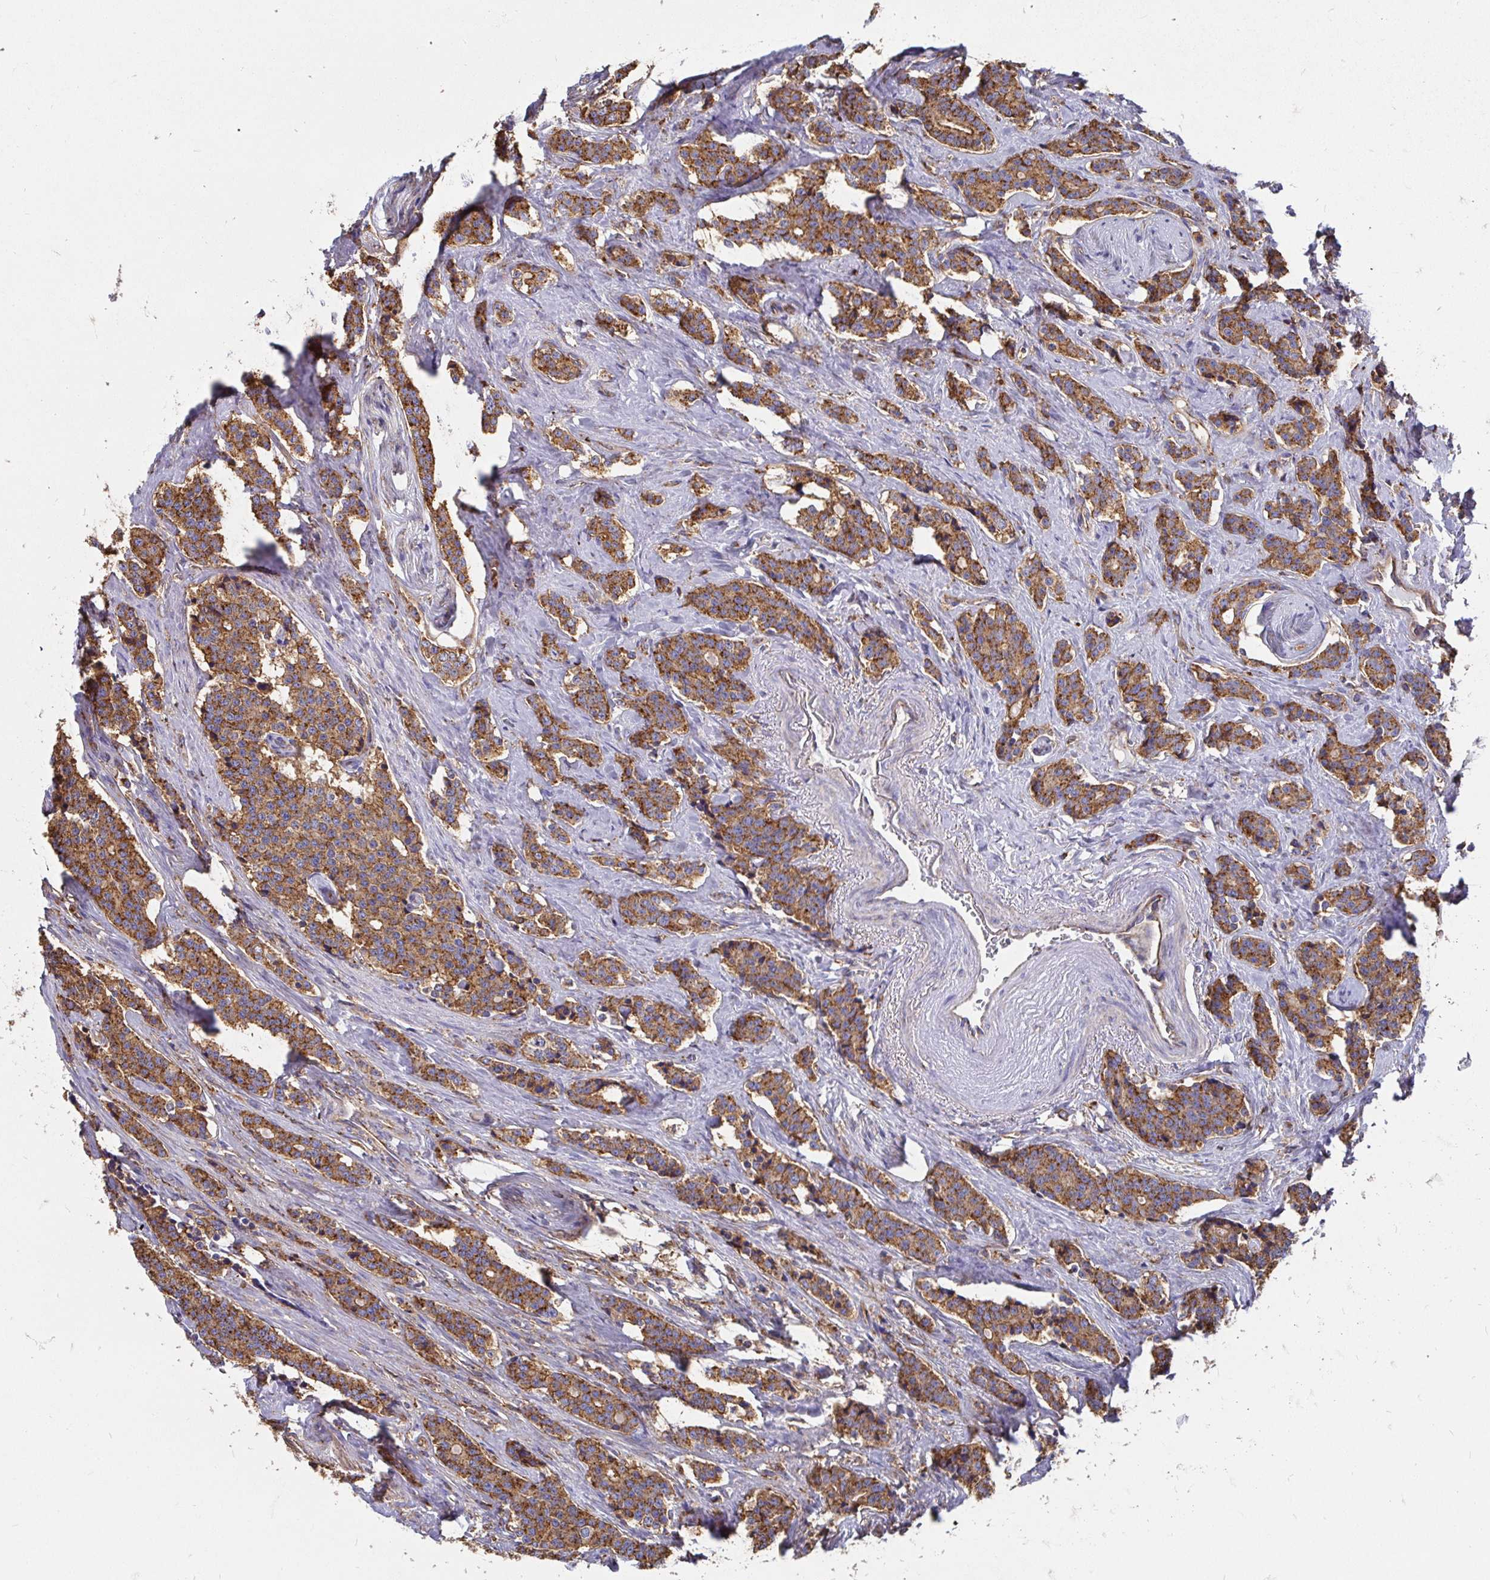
{"staining": {"intensity": "moderate", "quantity": ">75%", "location": "cytoplasmic/membranous"}, "tissue": "carcinoid", "cell_type": "Tumor cells", "image_type": "cancer", "snomed": [{"axis": "morphology", "description": "Carcinoid, malignant, NOS"}, {"axis": "topography", "description": "Small intestine"}], "caption": "An IHC image of neoplastic tissue is shown. Protein staining in brown highlights moderate cytoplasmic/membranous positivity in carcinoid within tumor cells.", "gene": "CLTC", "patient": {"sex": "female", "age": 73}}